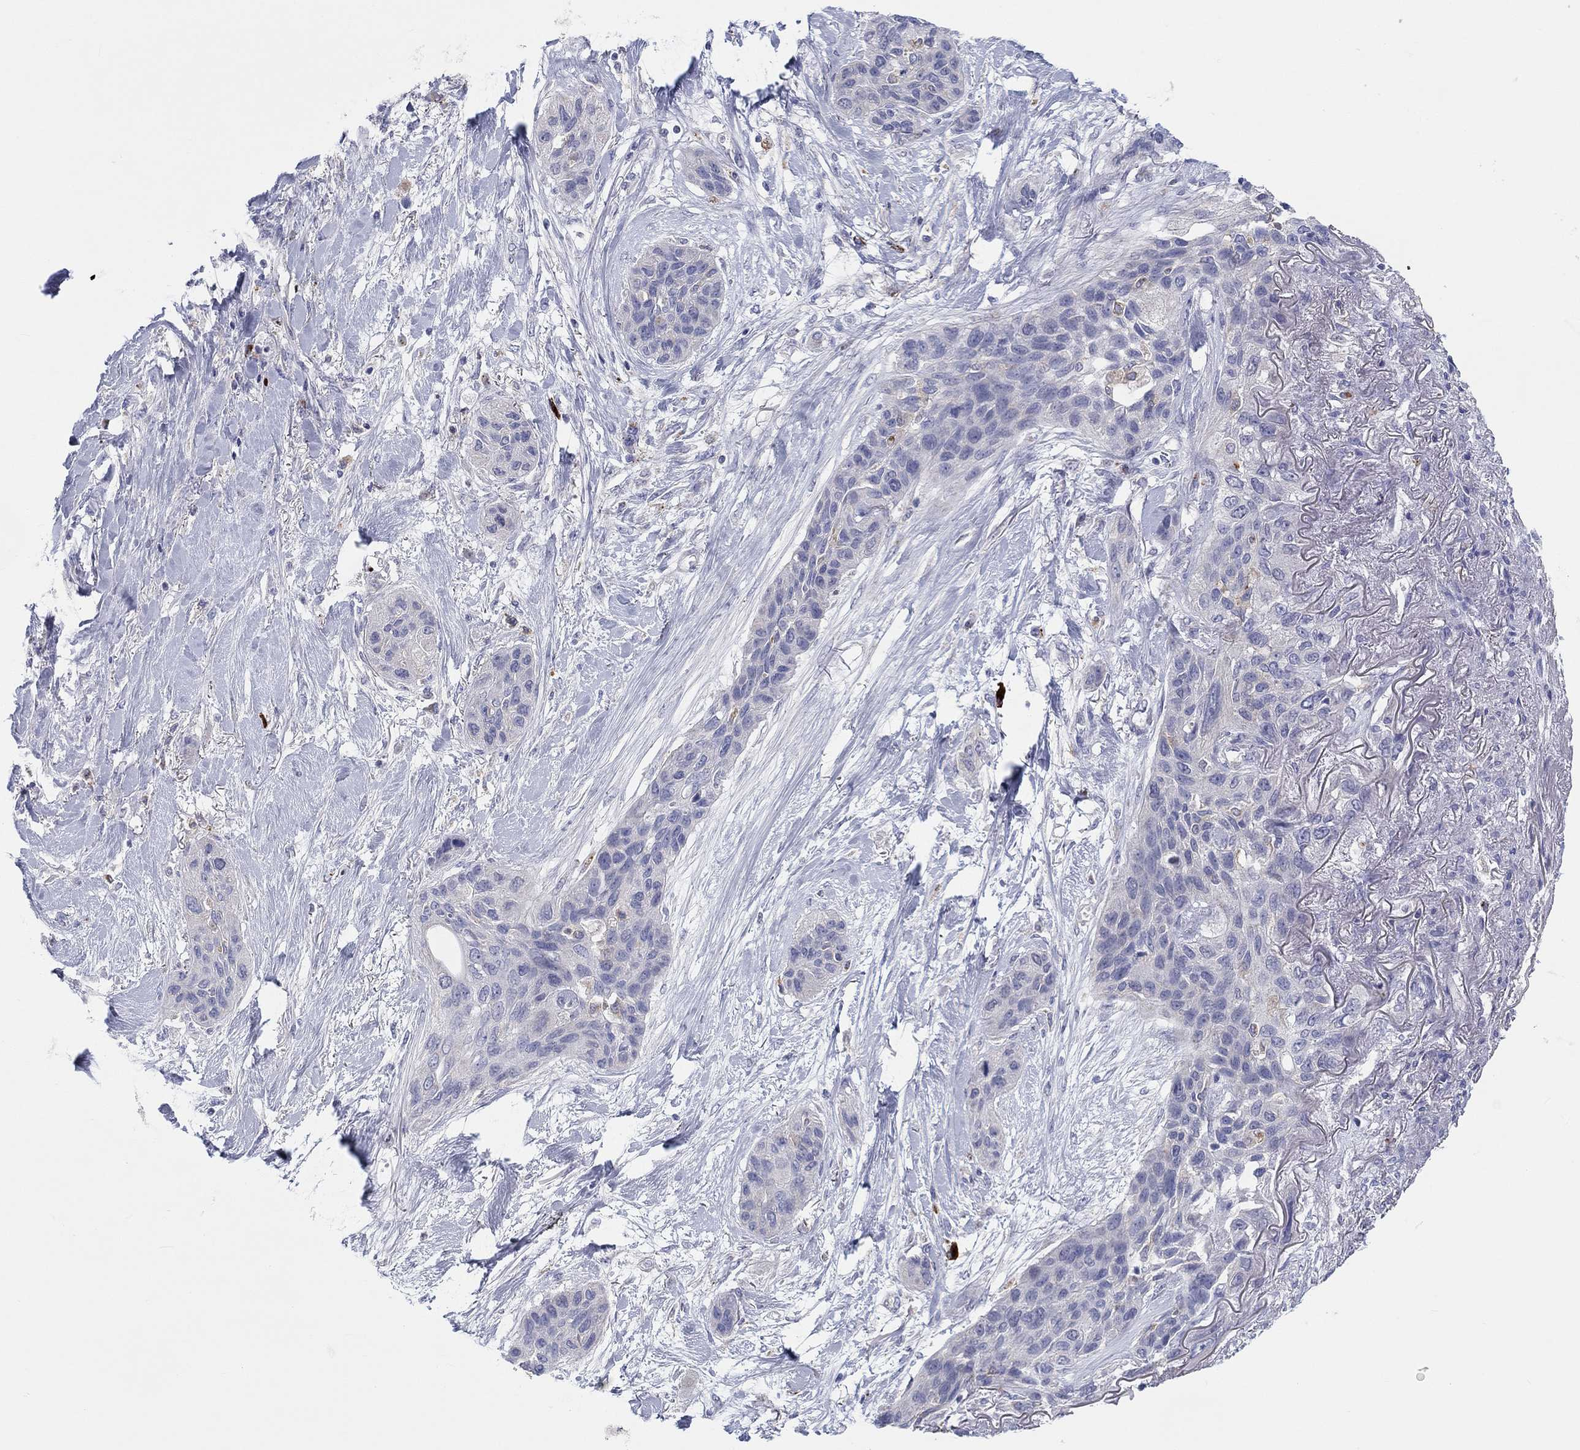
{"staining": {"intensity": "negative", "quantity": "none", "location": "none"}, "tissue": "lung cancer", "cell_type": "Tumor cells", "image_type": "cancer", "snomed": [{"axis": "morphology", "description": "Squamous cell carcinoma, NOS"}, {"axis": "topography", "description": "Lung"}], "caption": "Squamous cell carcinoma (lung) was stained to show a protein in brown. There is no significant staining in tumor cells.", "gene": "BCO2", "patient": {"sex": "female", "age": 70}}